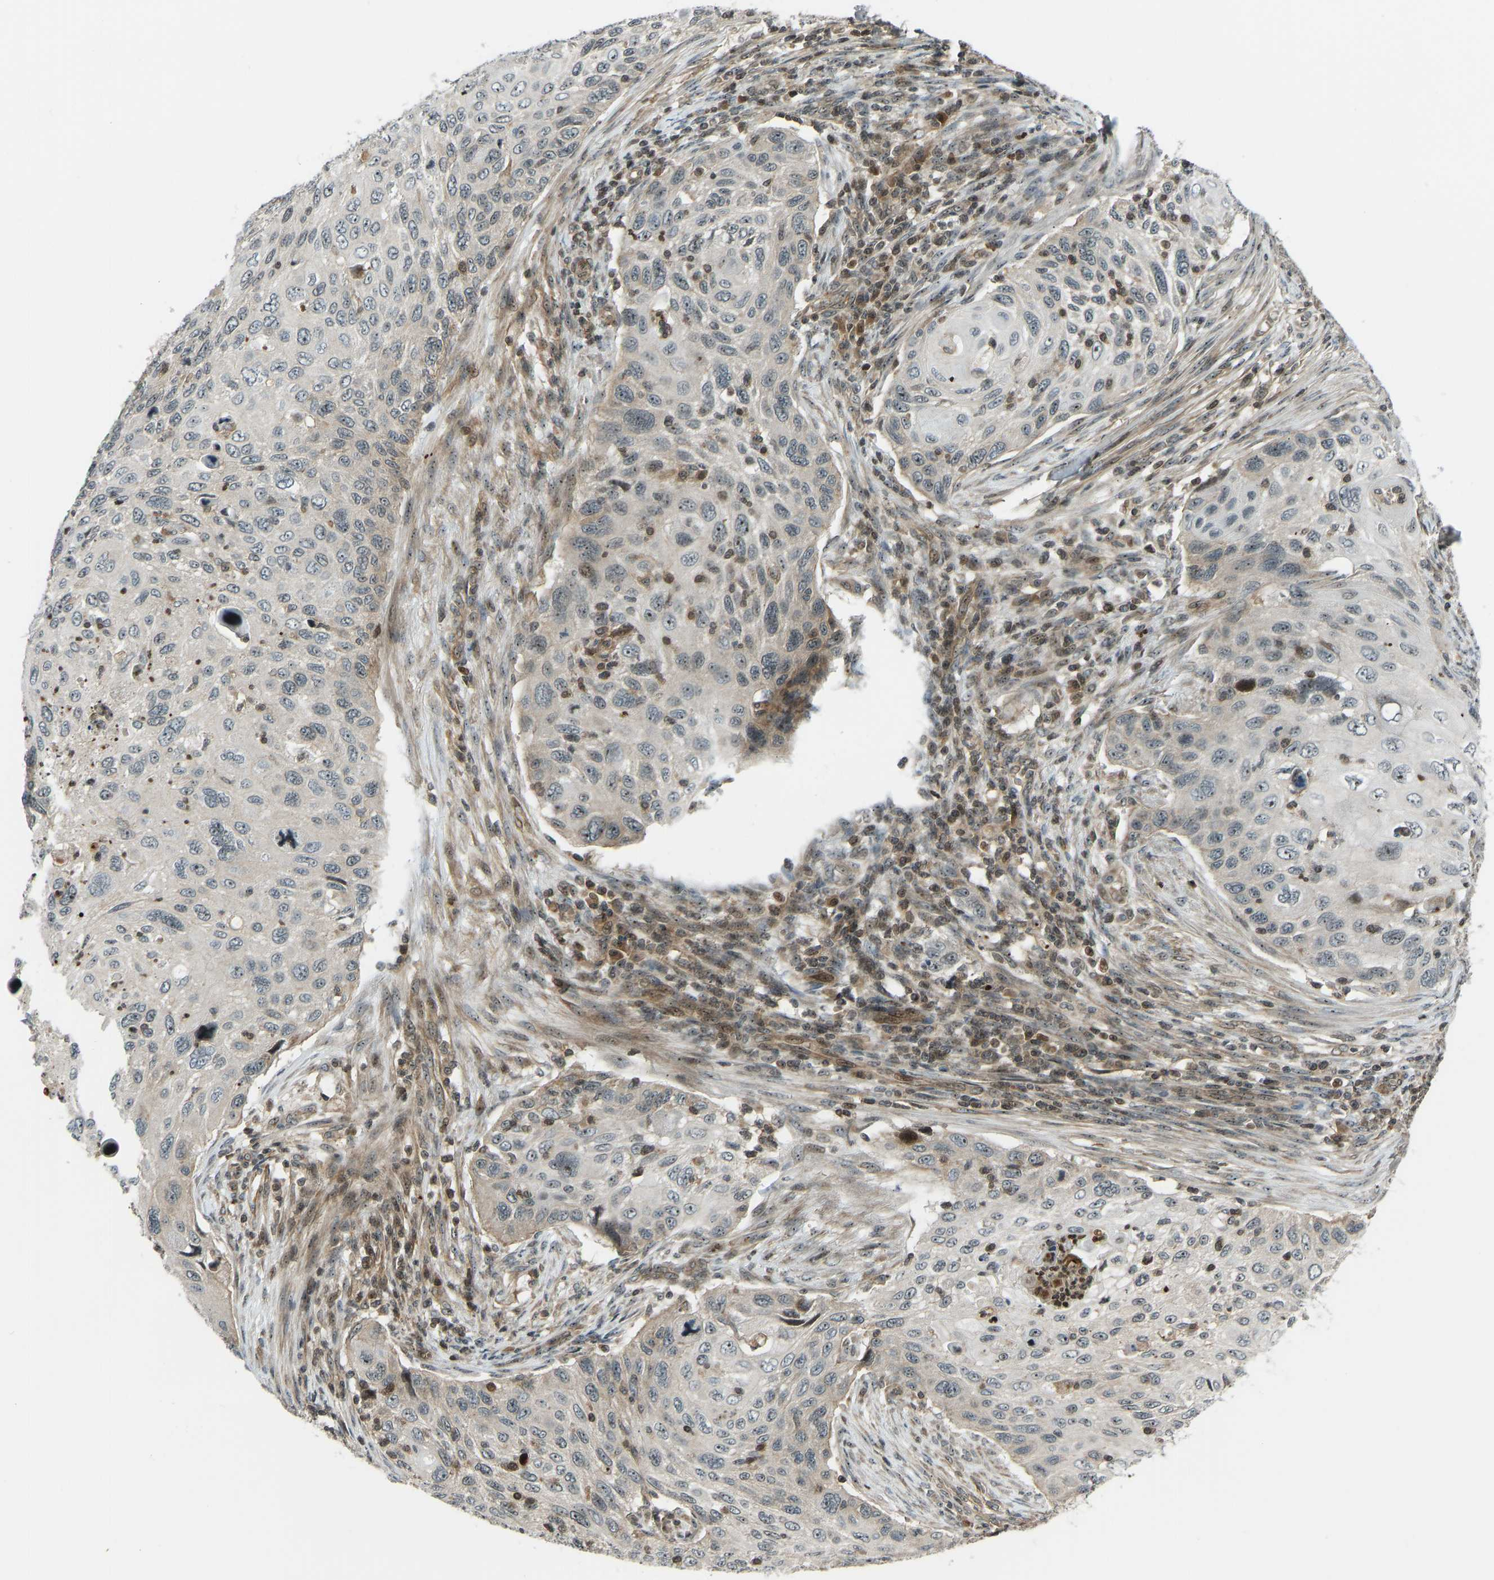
{"staining": {"intensity": "weak", "quantity": "<25%", "location": "cytoplasmic/membranous"}, "tissue": "cervical cancer", "cell_type": "Tumor cells", "image_type": "cancer", "snomed": [{"axis": "morphology", "description": "Squamous cell carcinoma, NOS"}, {"axis": "topography", "description": "Cervix"}], "caption": "An image of squamous cell carcinoma (cervical) stained for a protein exhibits no brown staining in tumor cells.", "gene": "SVOPL", "patient": {"sex": "female", "age": 70}}